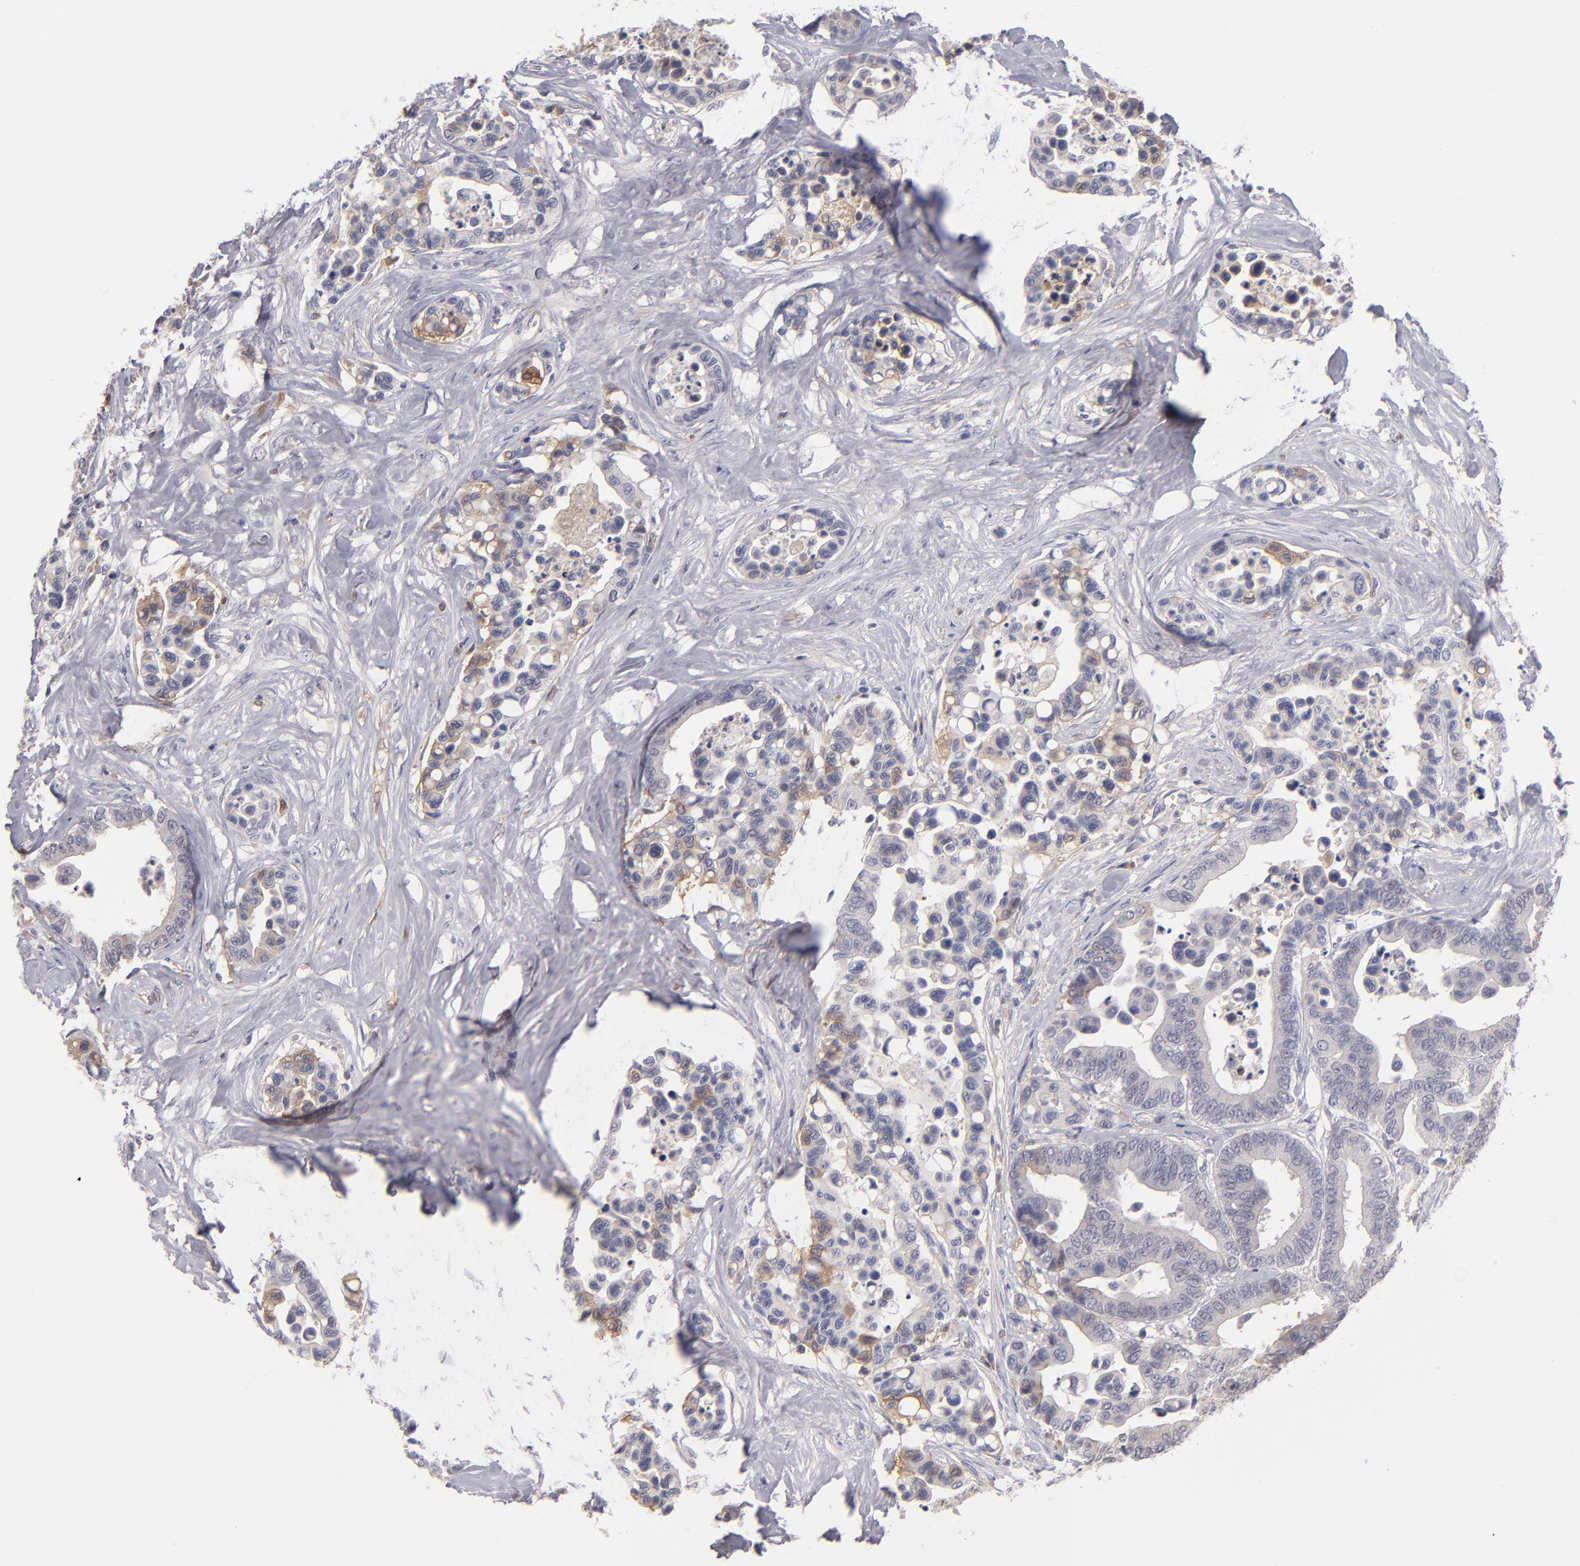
{"staining": {"intensity": "moderate", "quantity": "<25%", "location": "cytoplasmic/membranous"}, "tissue": "colorectal cancer", "cell_type": "Tumor cells", "image_type": "cancer", "snomed": [{"axis": "morphology", "description": "Adenocarcinoma, NOS"}, {"axis": "topography", "description": "Colon"}], "caption": "A low amount of moderate cytoplasmic/membranous expression is seen in about <25% of tumor cells in colorectal adenocarcinoma tissue.", "gene": "ITIH4", "patient": {"sex": "male", "age": 82}}